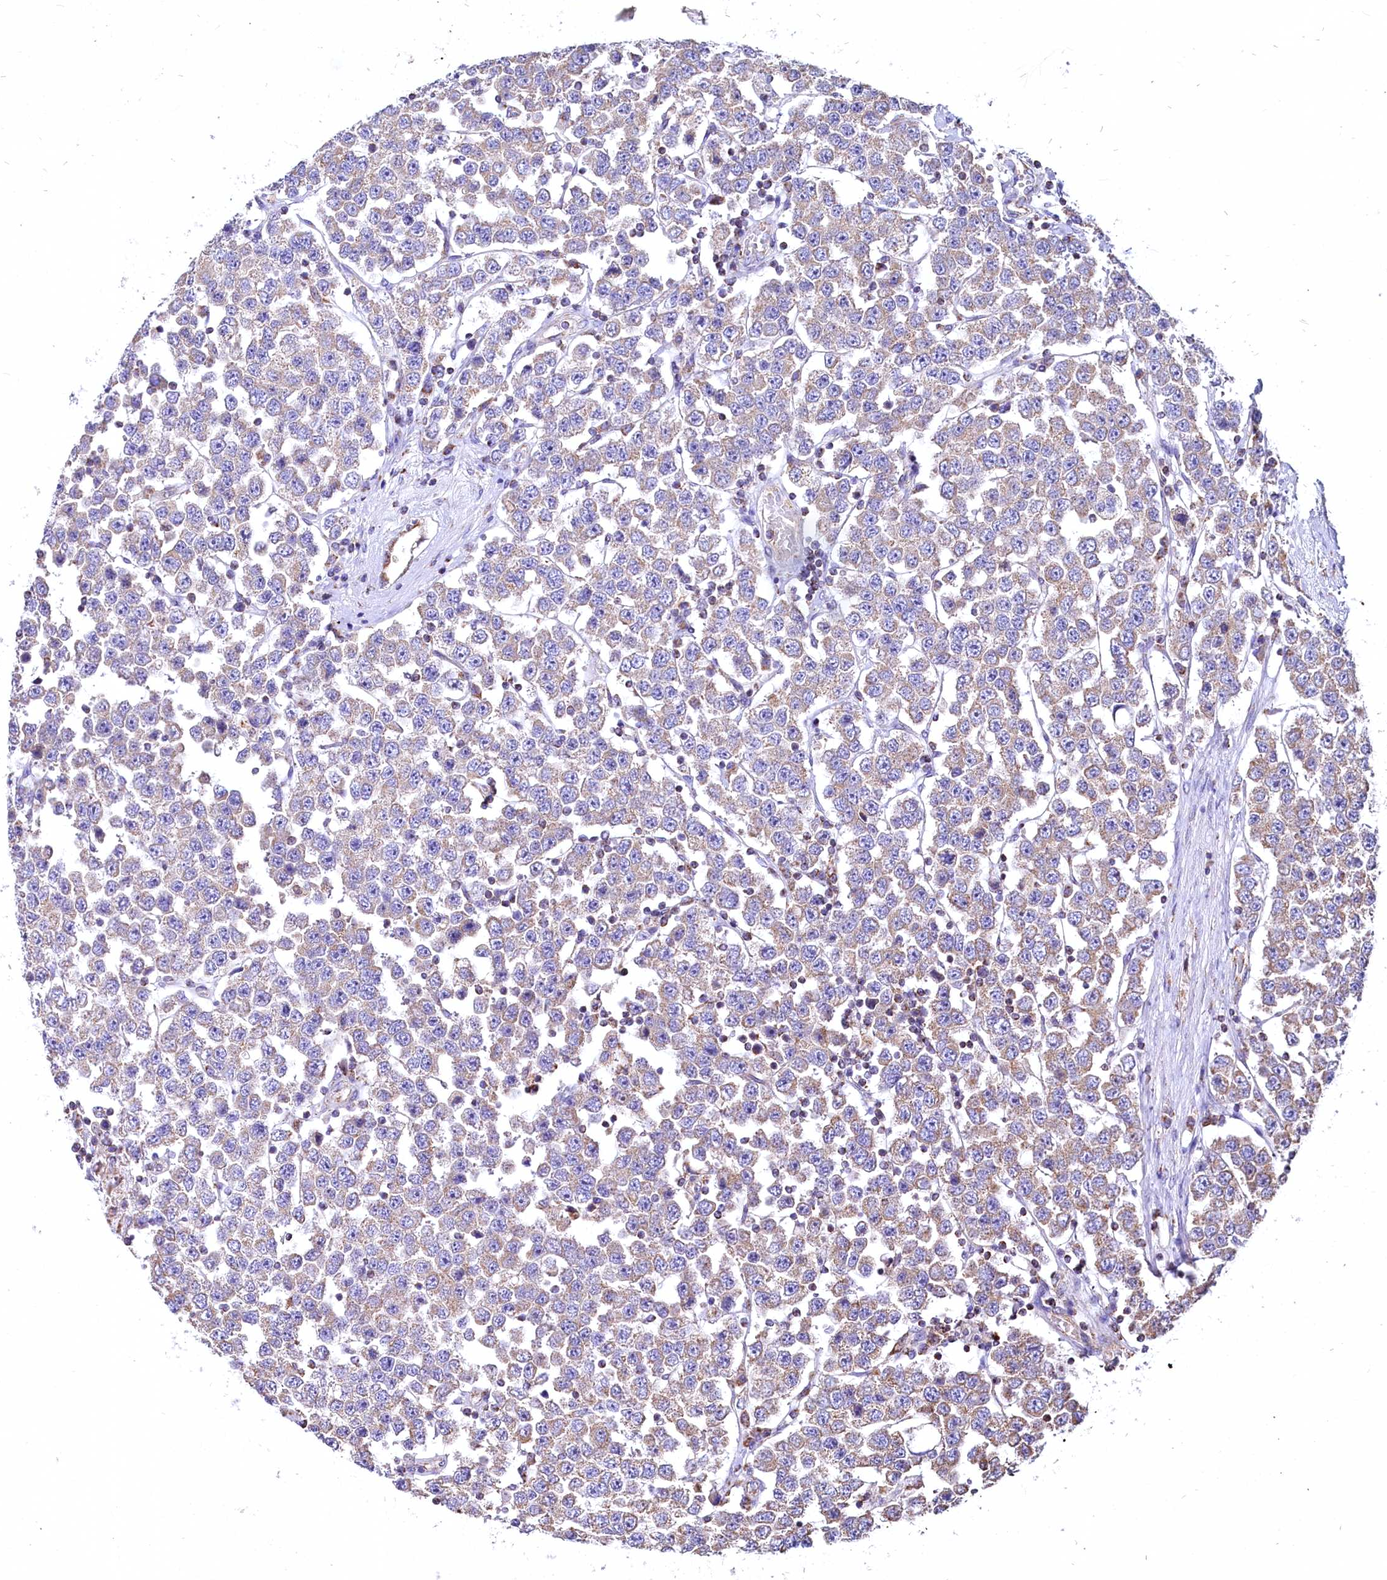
{"staining": {"intensity": "weak", "quantity": "<25%", "location": "cytoplasmic/membranous"}, "tissue": "testis cancer", "cell_type": "Tumor cells", "image_type": "cancer", "snomed": [{"axis": "morphology", "description": "Seminoma, NOS"}, {"axis": "topography", "description": "Testis"}], "caption": "DAB immunohistochemical staining of testis seminoma reveals no significant positivity in tumor cells.", "gene": "NUDT15", "patient": {"sex": "male", "age": 28}}